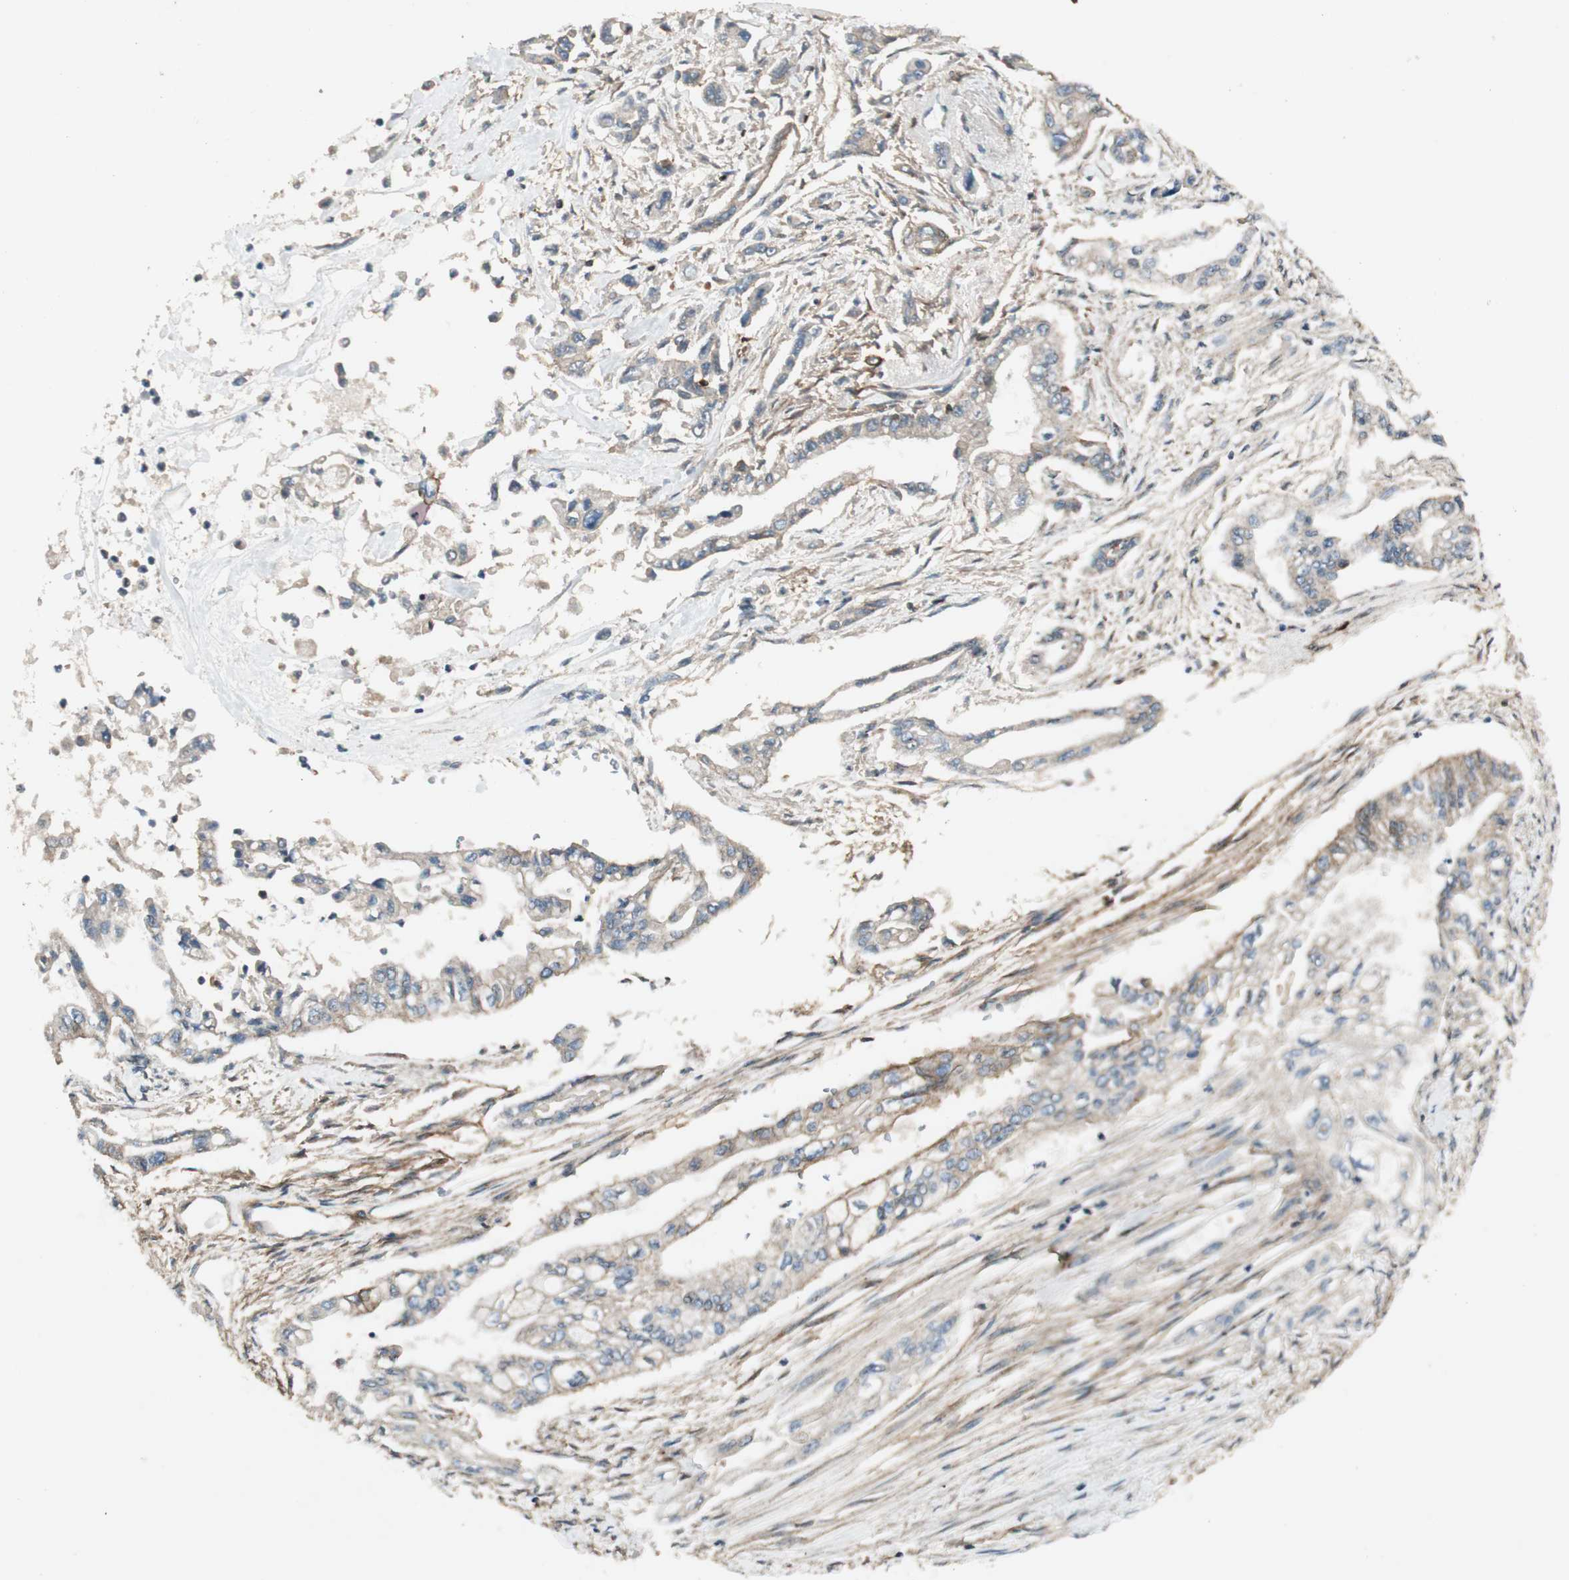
{"staining": {"intensity": "weak", "quantity": ">75%", "location": "cytoplasmic/membranous"}, "tissue": "pancreatic cancer", "cell_type": "Tumor cells", "image_type": "cancer", "snomed": [{"axis": "morphology", "description": "Normal tissue, NOS"}, {"axis": "topography", "description": "Pancreas"}], "caption": "DAB immunohistochemical staining of pancreatic cancer demonstrates weak cytoplasmic/membranous protein positivity in approximately >75% of tumor cells.", "gene": "BTN3A3", "patient": {"sex": "male", "age": 42}}